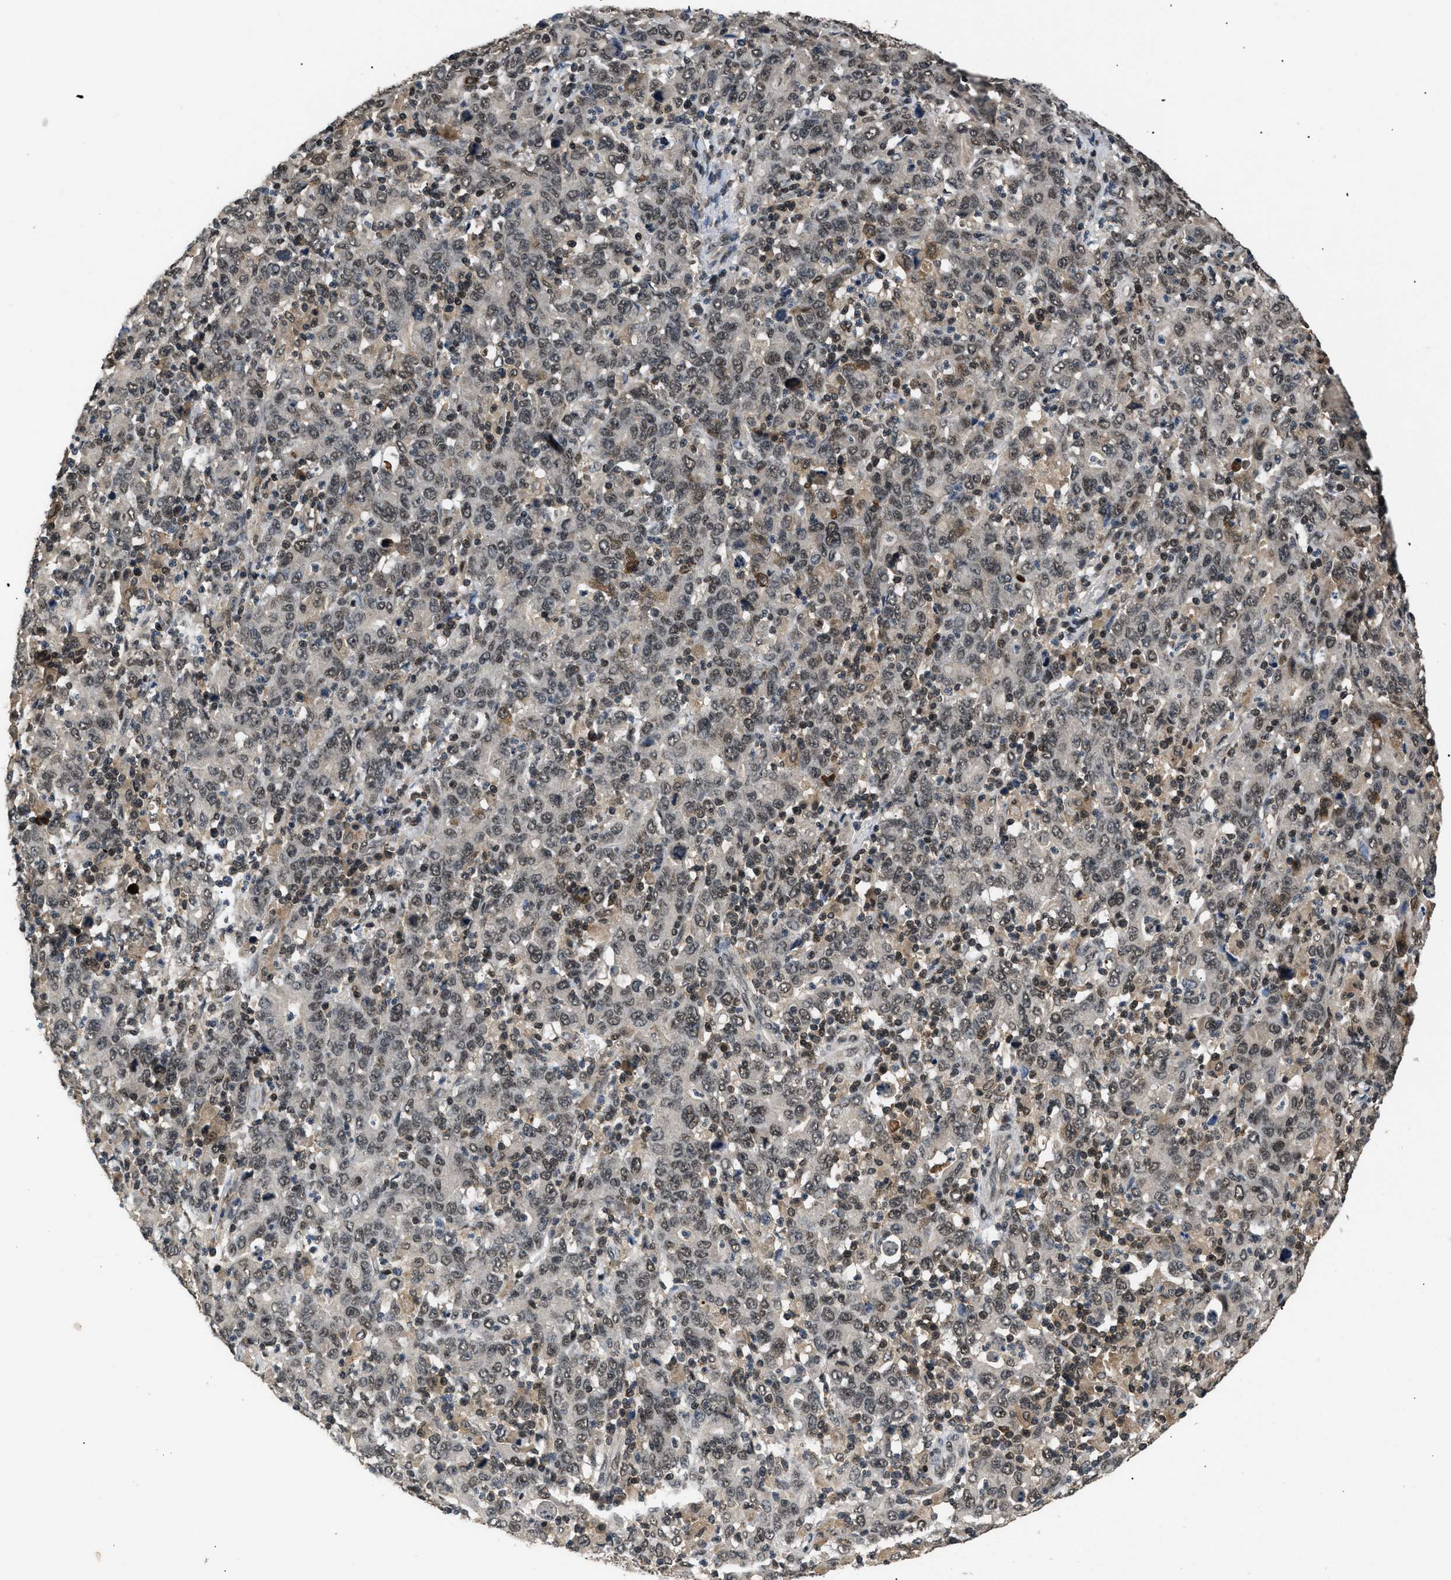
{"staining": {"intensity": "moderate", "quantity": ">75%", "location": "nuclear"}, "tissue": "stomach cancer", "cell_type": "Tumor cells", "image_type": "cancer", "snomed": [{"axis": "morphology", "description": "Adenocarcinoma, NOS"}, {"axis": "topography", "description": "Stomach, upper"}], "caption": "Immunohistochemistry micrograph of human stomach cancer (adenocarcinoma) stained for a protein (brown), which demonstrates medium levels of moderate nuclear staining in about >75% of tumor cells.", "gene": "RBM5", "patient": {"sex": "male", "age": 69}}